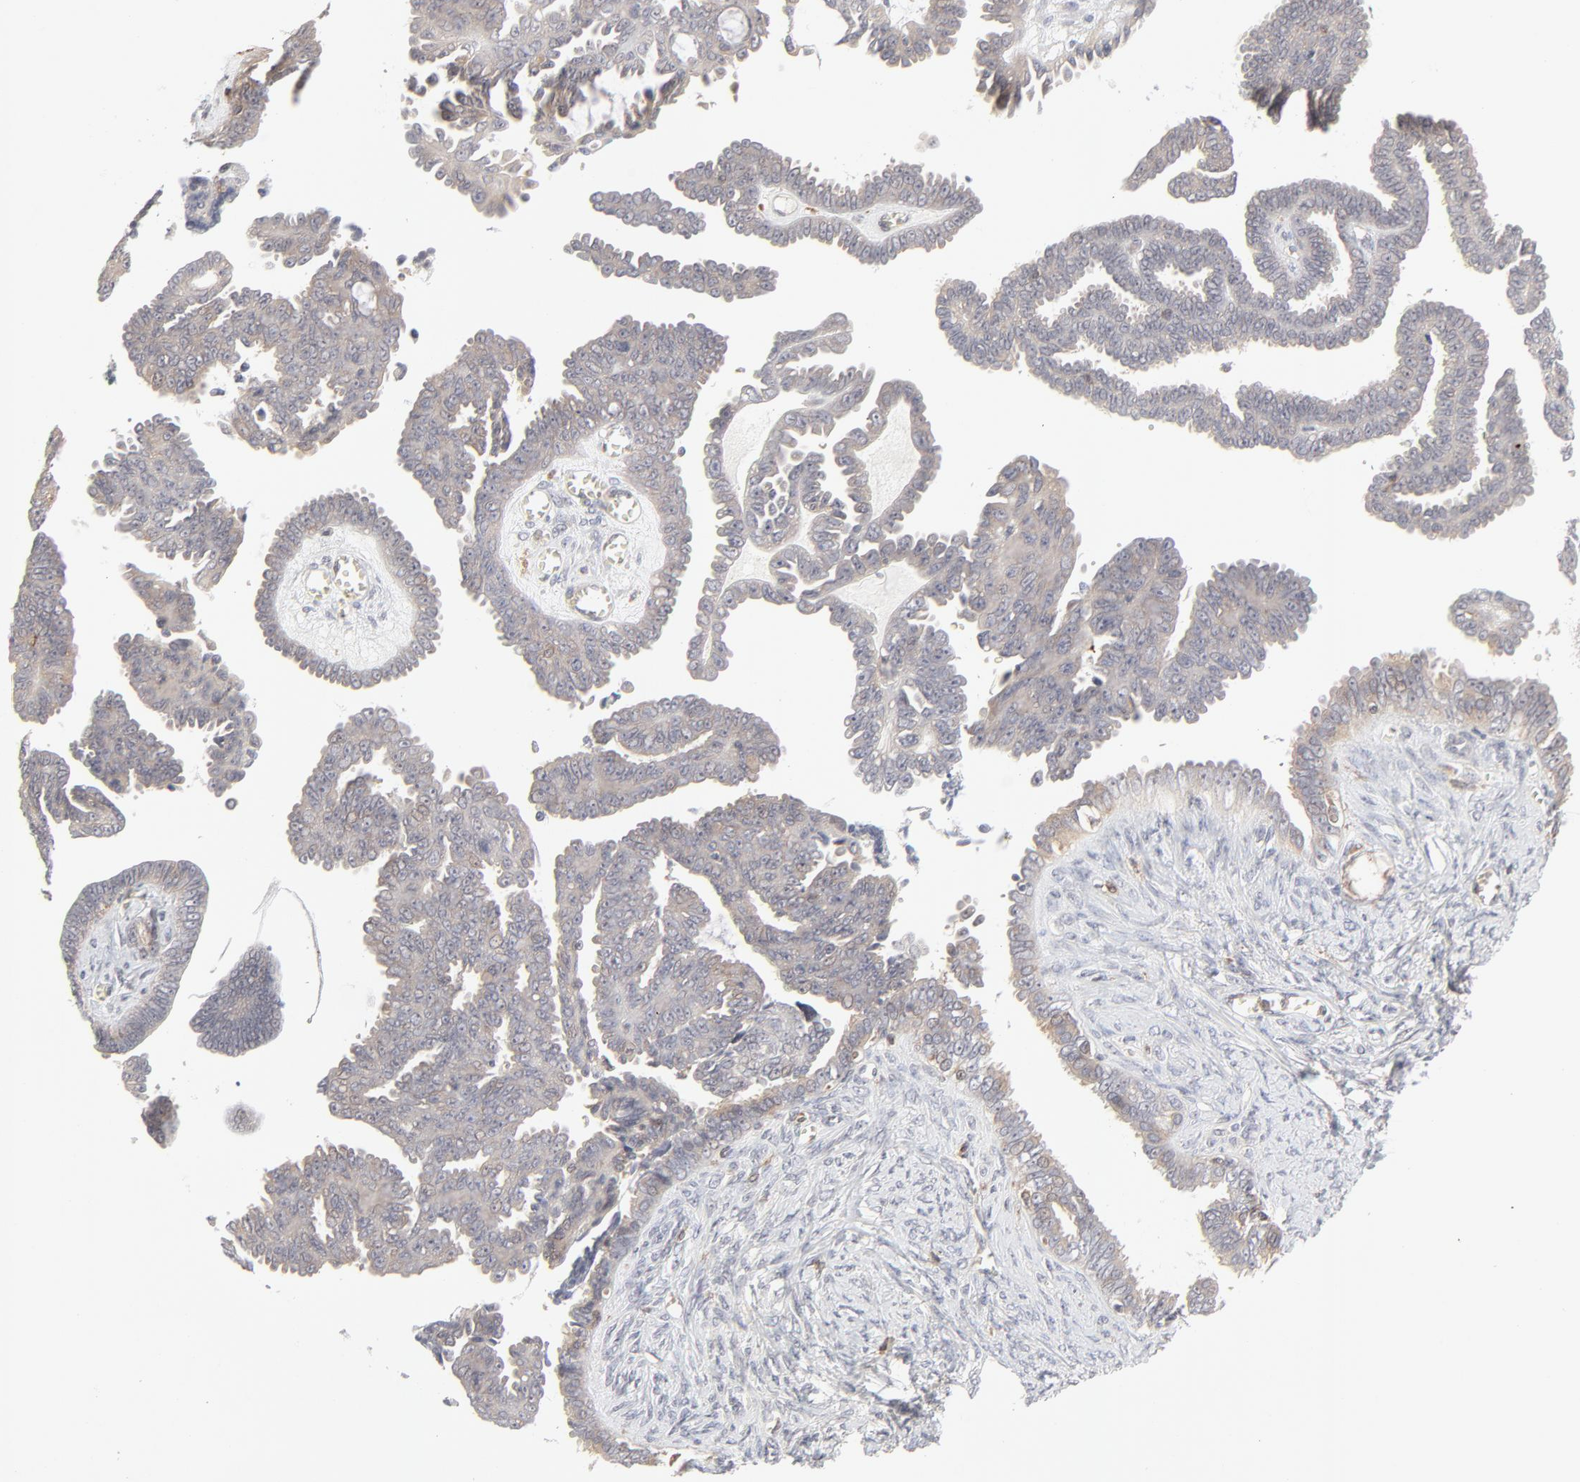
{"staining": {"intensity": "weak", "quantity": "25%-75%", "location": "cytoplasmic/membranous"}, "tissue": "ovarian cancer", "cell_type": "Tumor cells", "image_type": "cancer", "snomed": [{"axis": "morphology", "description": "Cystadenocarcinoma, serous, NOS"}, {"axis": "topography", "description": "Ovary"}], "caption": "Immunohistochemistry micrograph of neoplastic tissue: ovarian cancer stained using immunohistochemistry shows low levels of weak protein expression localized specifically in the cytoplasmic/membranous of tumor cells, appearing as a cytoplasmic/membranous brown color.", "gene": "RAB5C", "patient": {"sex": "female", "age": 71}}